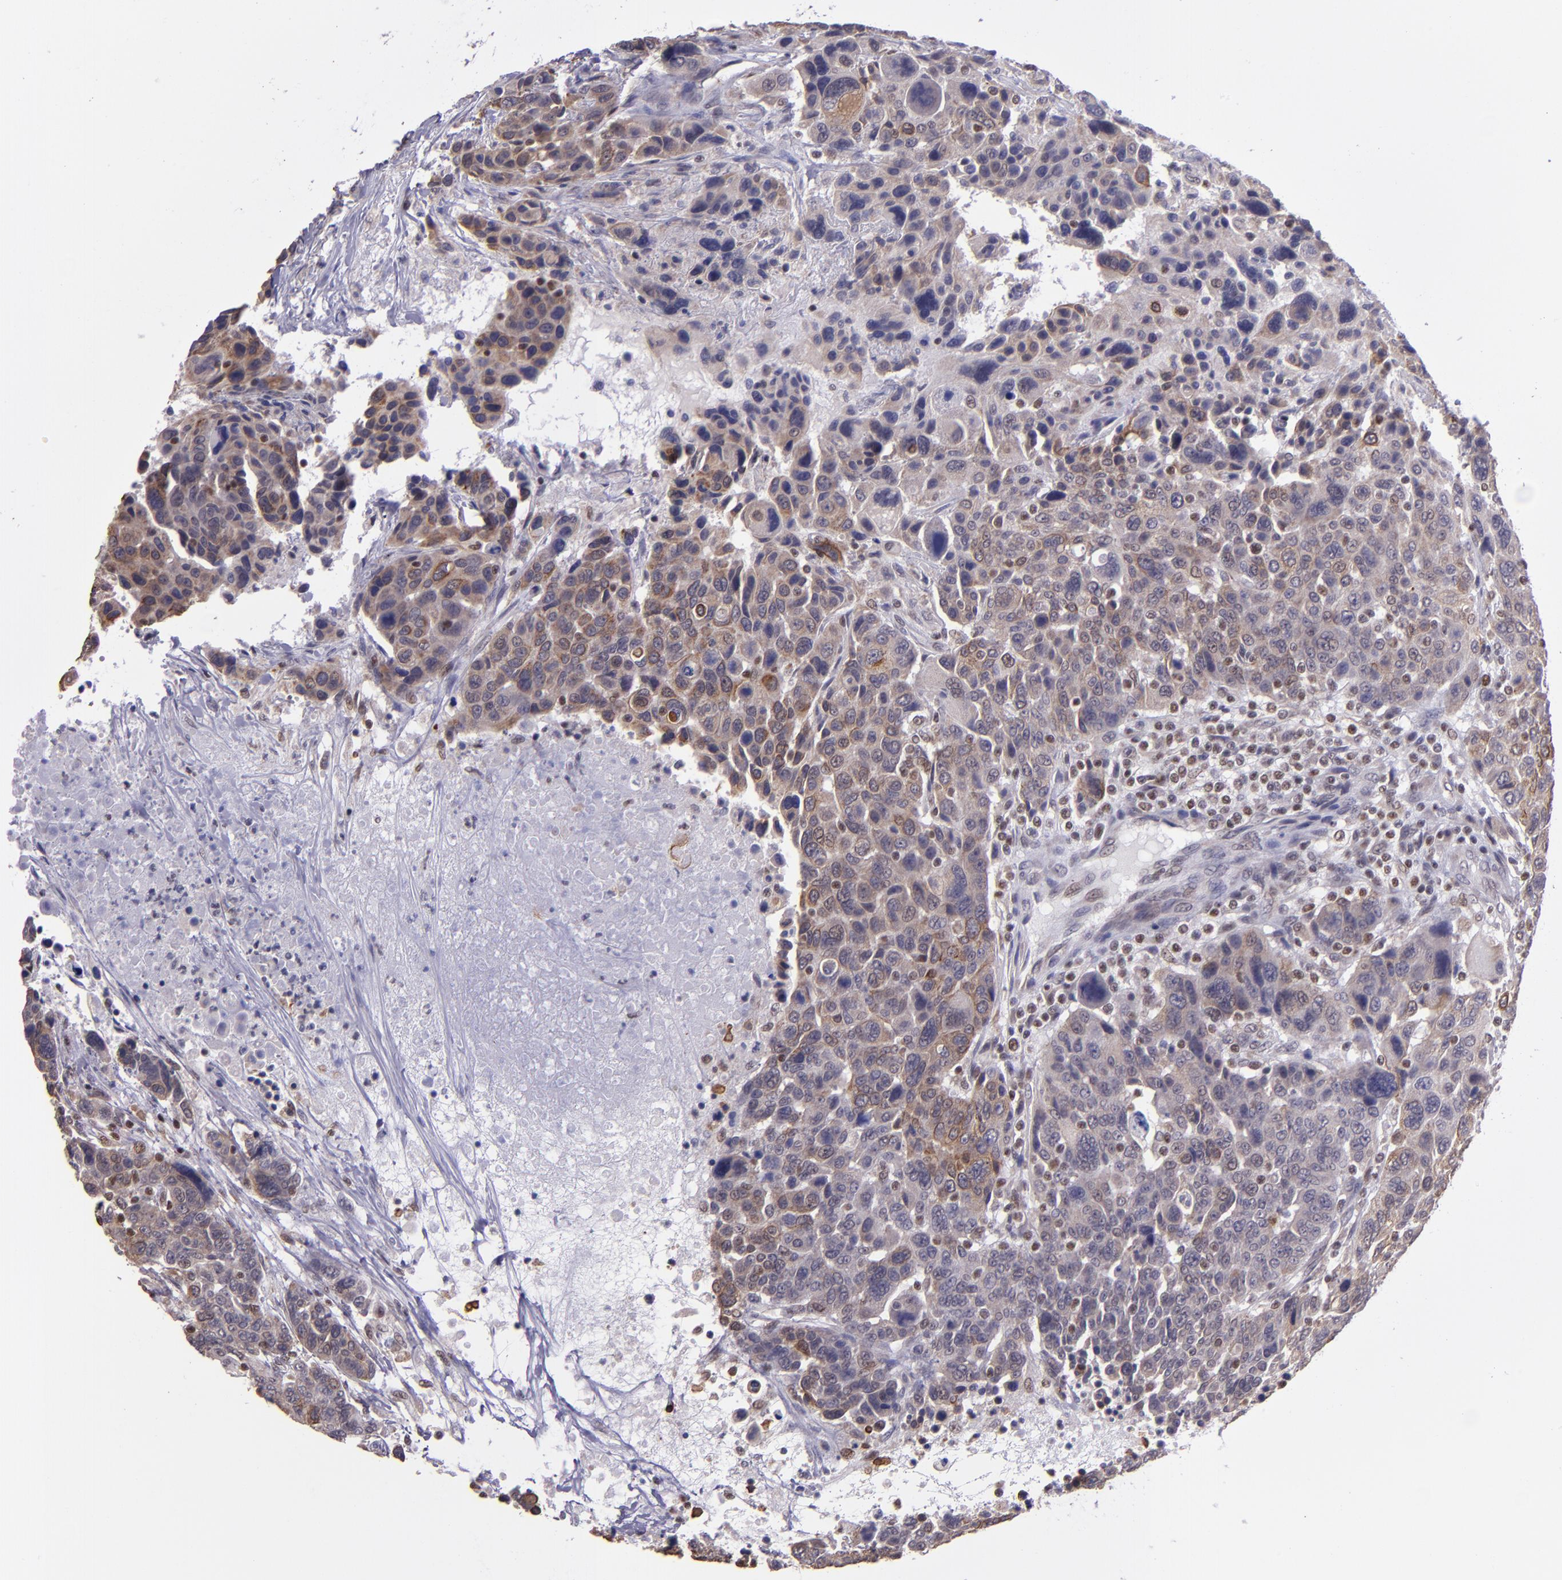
{"staining": {"intensity": "moderate", "quantity": "<25%", "location": "cytoplasmic/membranous"}, "tissue": "breast cancer", "cell_type": "Tumor cells", "image_type": "cancer", "snomed": [{"axis": "morphology", "description": "Duct carcinoma"}, {"axis": "topography", "description": "Breast"}], "caption": "Immunohistochemistry of breast infiltrating ductal carcinoma reveals low levels of moderate cytoplasmic/membranous expression in approximately <25% of tumor cells.", "gene": "ELF1", "patient": {"sex": "female", "age": 37}}